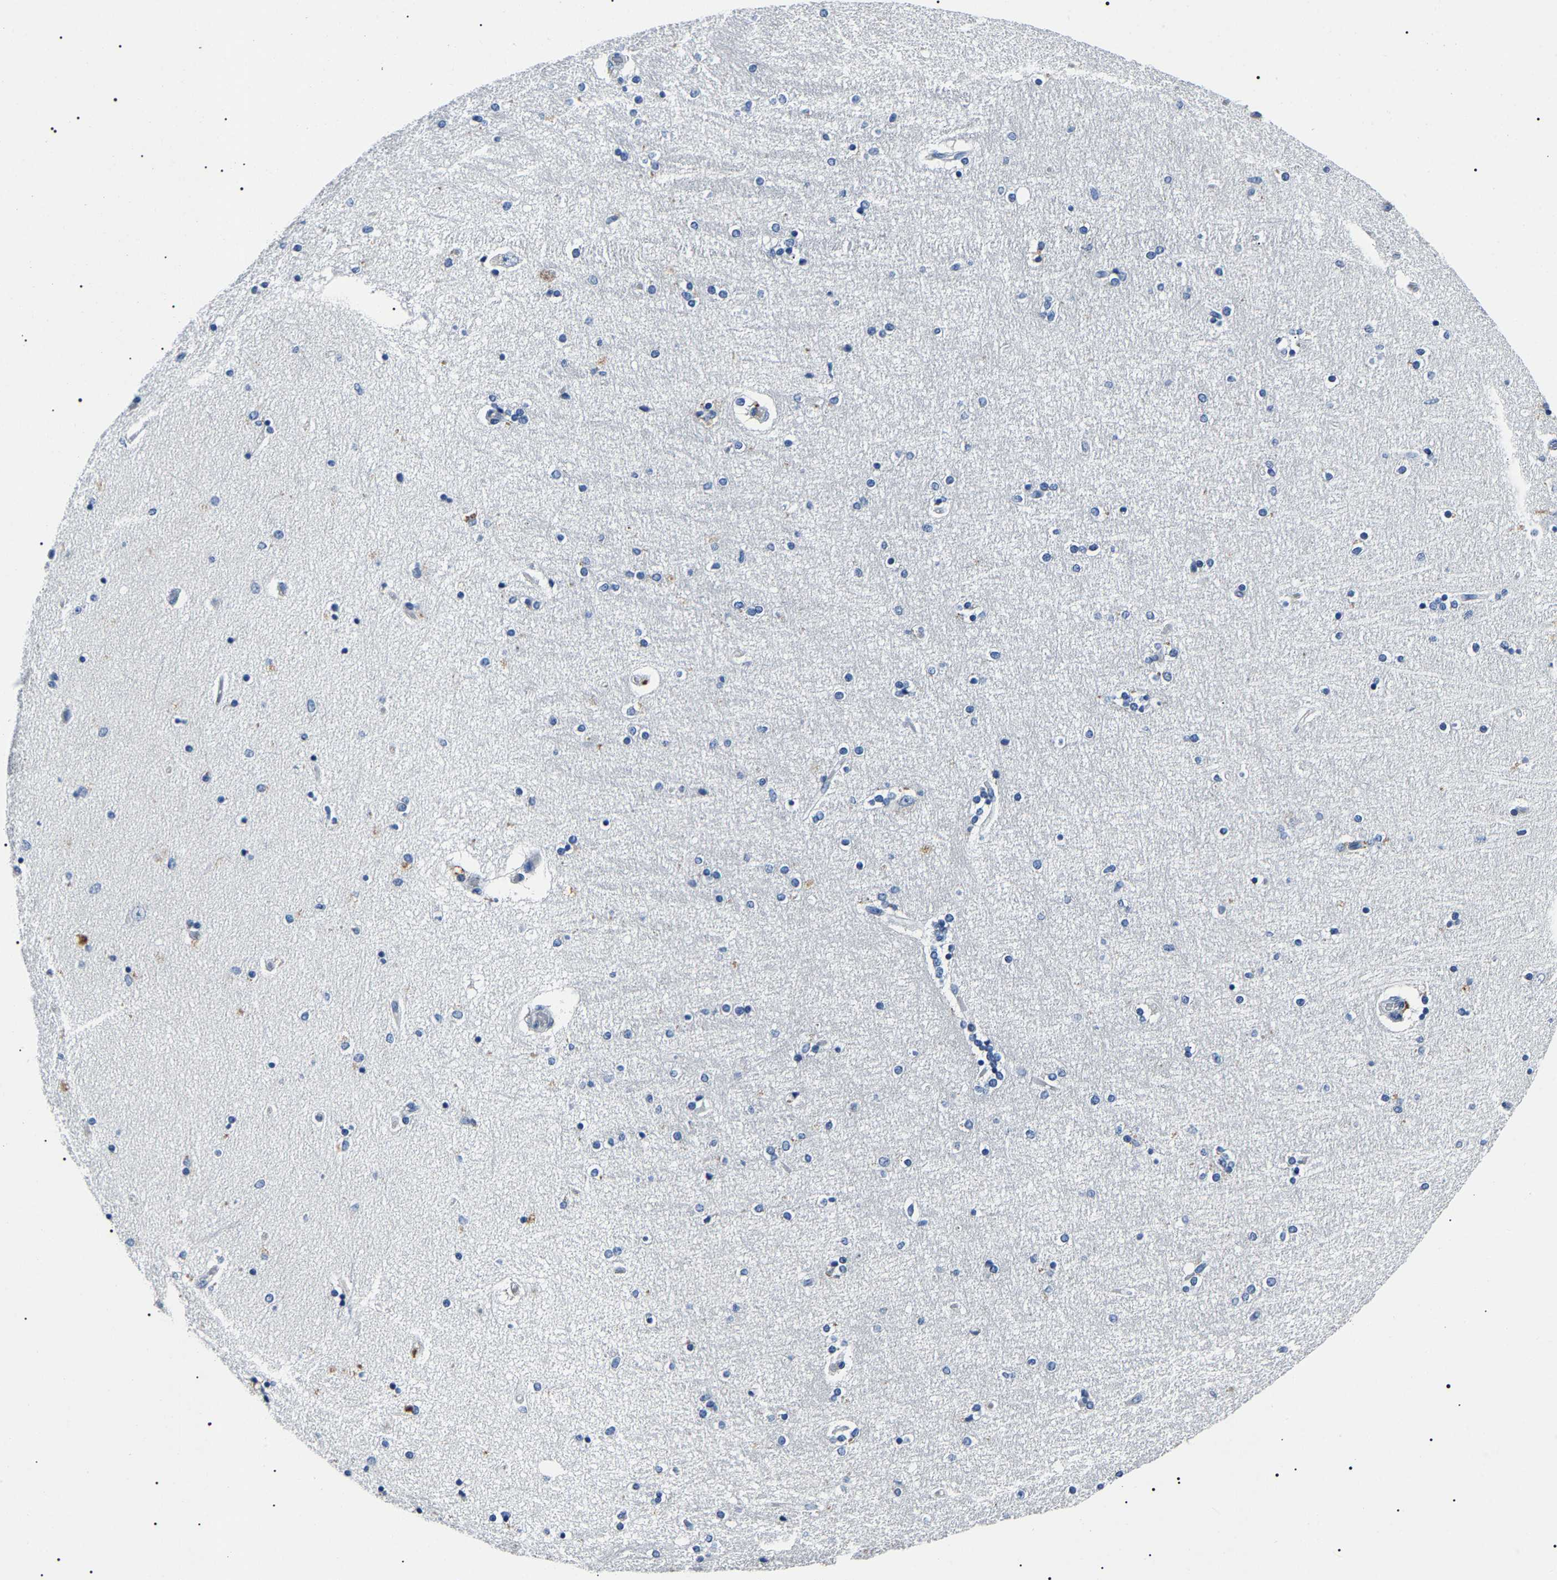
{"staining": {"intensity": "negative", "quantity": "none", "location": "none"}, "tissue": "hippocampus", "cell_type": "Glial cells", "image_type": "normal", "snomed": [{"axis": "morphology", "description": "Normal tissue, NOS"}, {"axis": "topography", "description": "Hippocampus"}], "caption": "An image of human hippocampus is negative for staining in glial cells. (DAB (3,3'-diaminobenzidine) immunohistochemistry, high magnification).", "gene": "KLK15", "patient": {"sex": "female", "age": 54}}